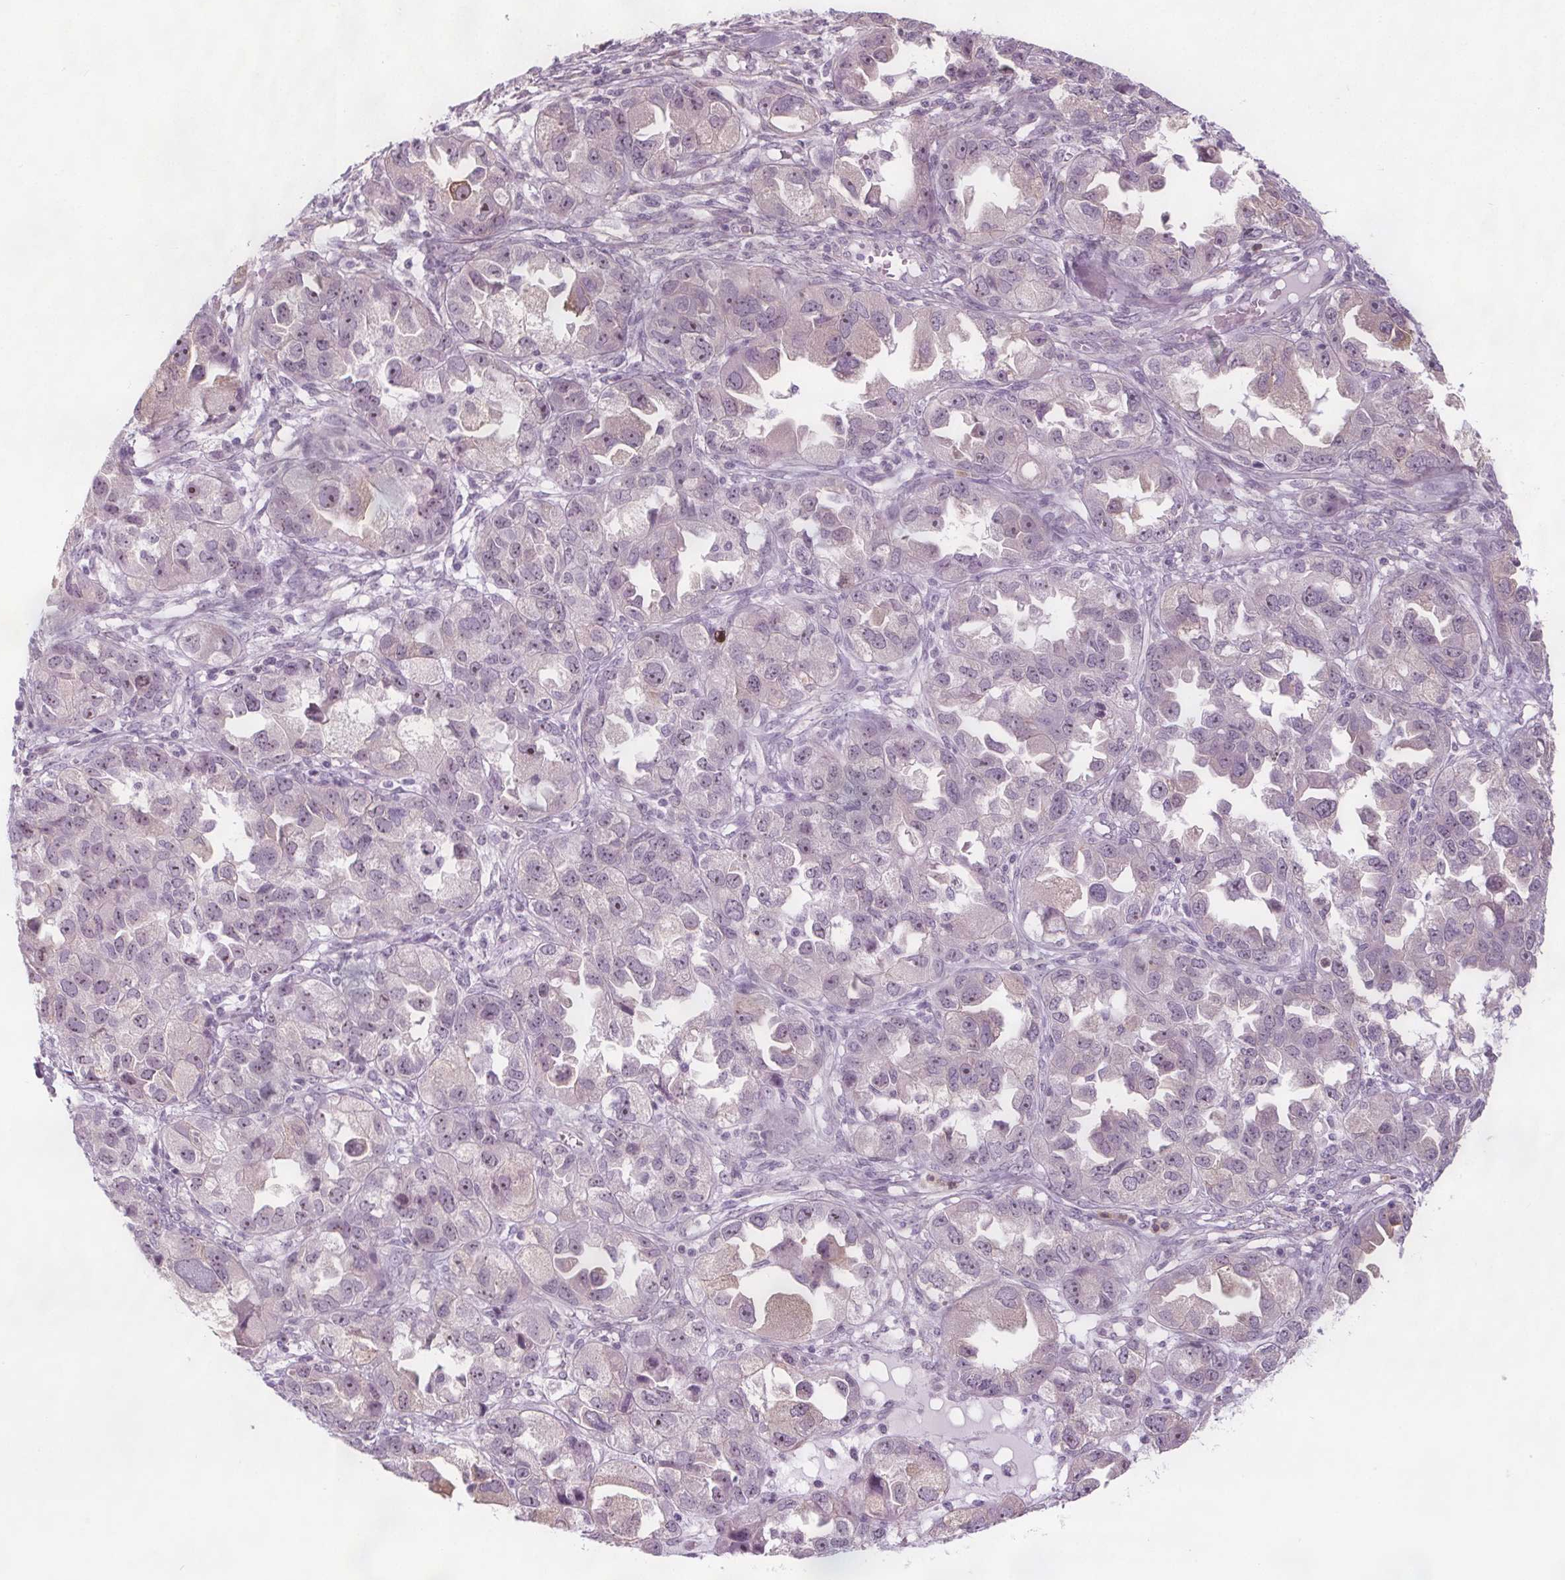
{"staining": {"intensity": "weak", "quantity": "<25%", "location": "nuclear"}, "tissue": "ovarian cancer", "cell_type": "Tumor cells", "image_type": "cancer", "snomed": [{"axis": "morphology", "description": "Cystadenocarcinoma, serous, NOS"}, {"axis": "topography", "description": "Ovary"}], "caption": "This image is of serous cystadenocarcinoma (ovarian) stained with immunohistochemistry to label a protein in brown with the nuclei are counter-stained blue. There is no expression in tumor cells. Brightfield microscopy of immunohistochemistry stained with DAB (brown) and hematoxylin (blue), captured at high magnification.", "gene": "NOLC1", "patient": {"sex": "female", "age": 84}}